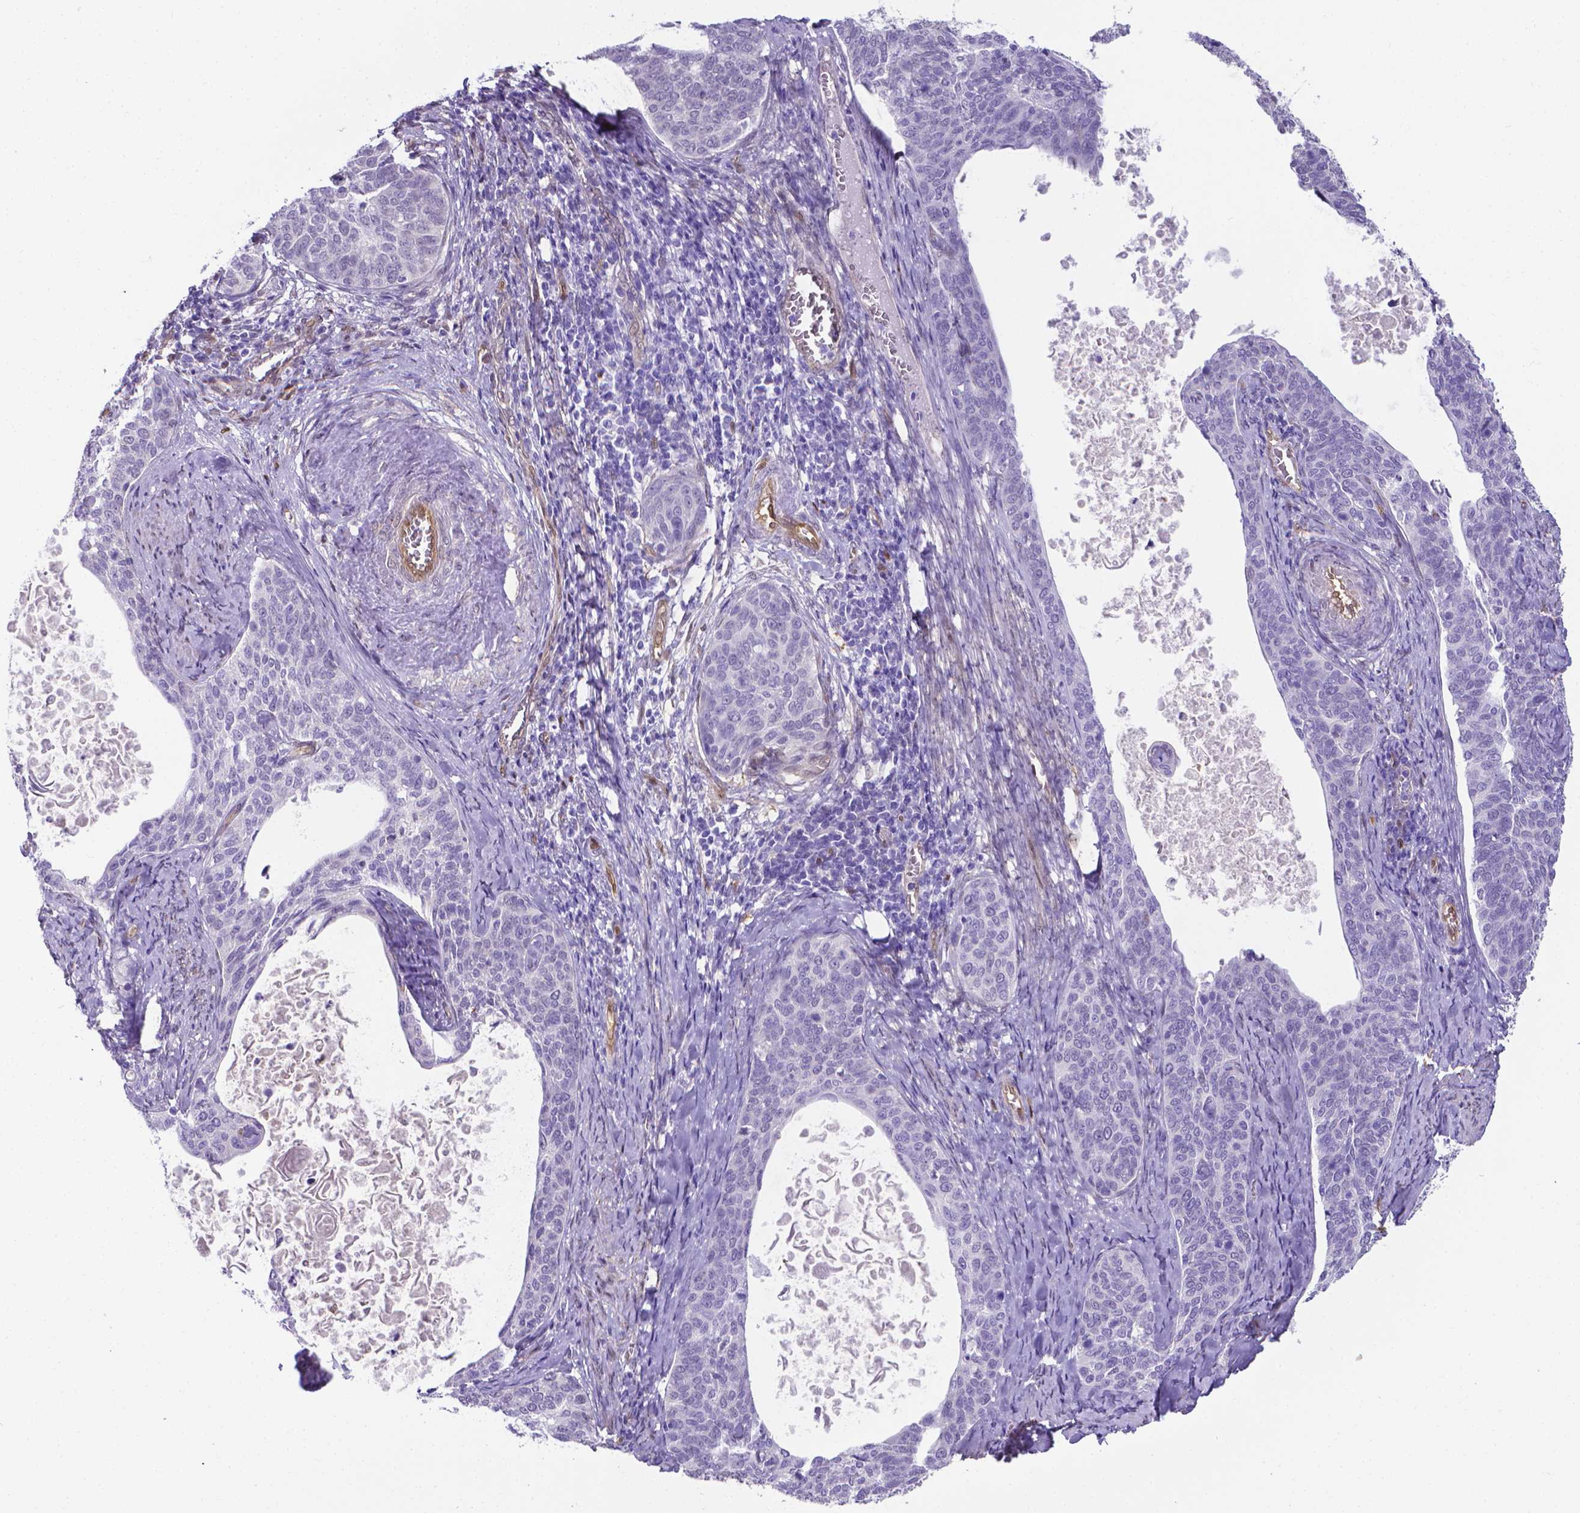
{"staining": {"intensity": "negative", "quantity": "none", "location": "none"}, "tissue": "cervical cancer", "cell_type": "Tumor cells", "image_type": "cancer", "snomed": [{"axis": "morphology", "description": "Squamous cell carcinoma, NOS"}, {"axis": "topography", "description": "Cervix"}], "caption": "This is an immunohistochemistry image of squamous cell carcinoma (cervical). There is no staining in tumor cells.", "gene": "CLIC4", "patient": {"sex": "female", "age": 69}}